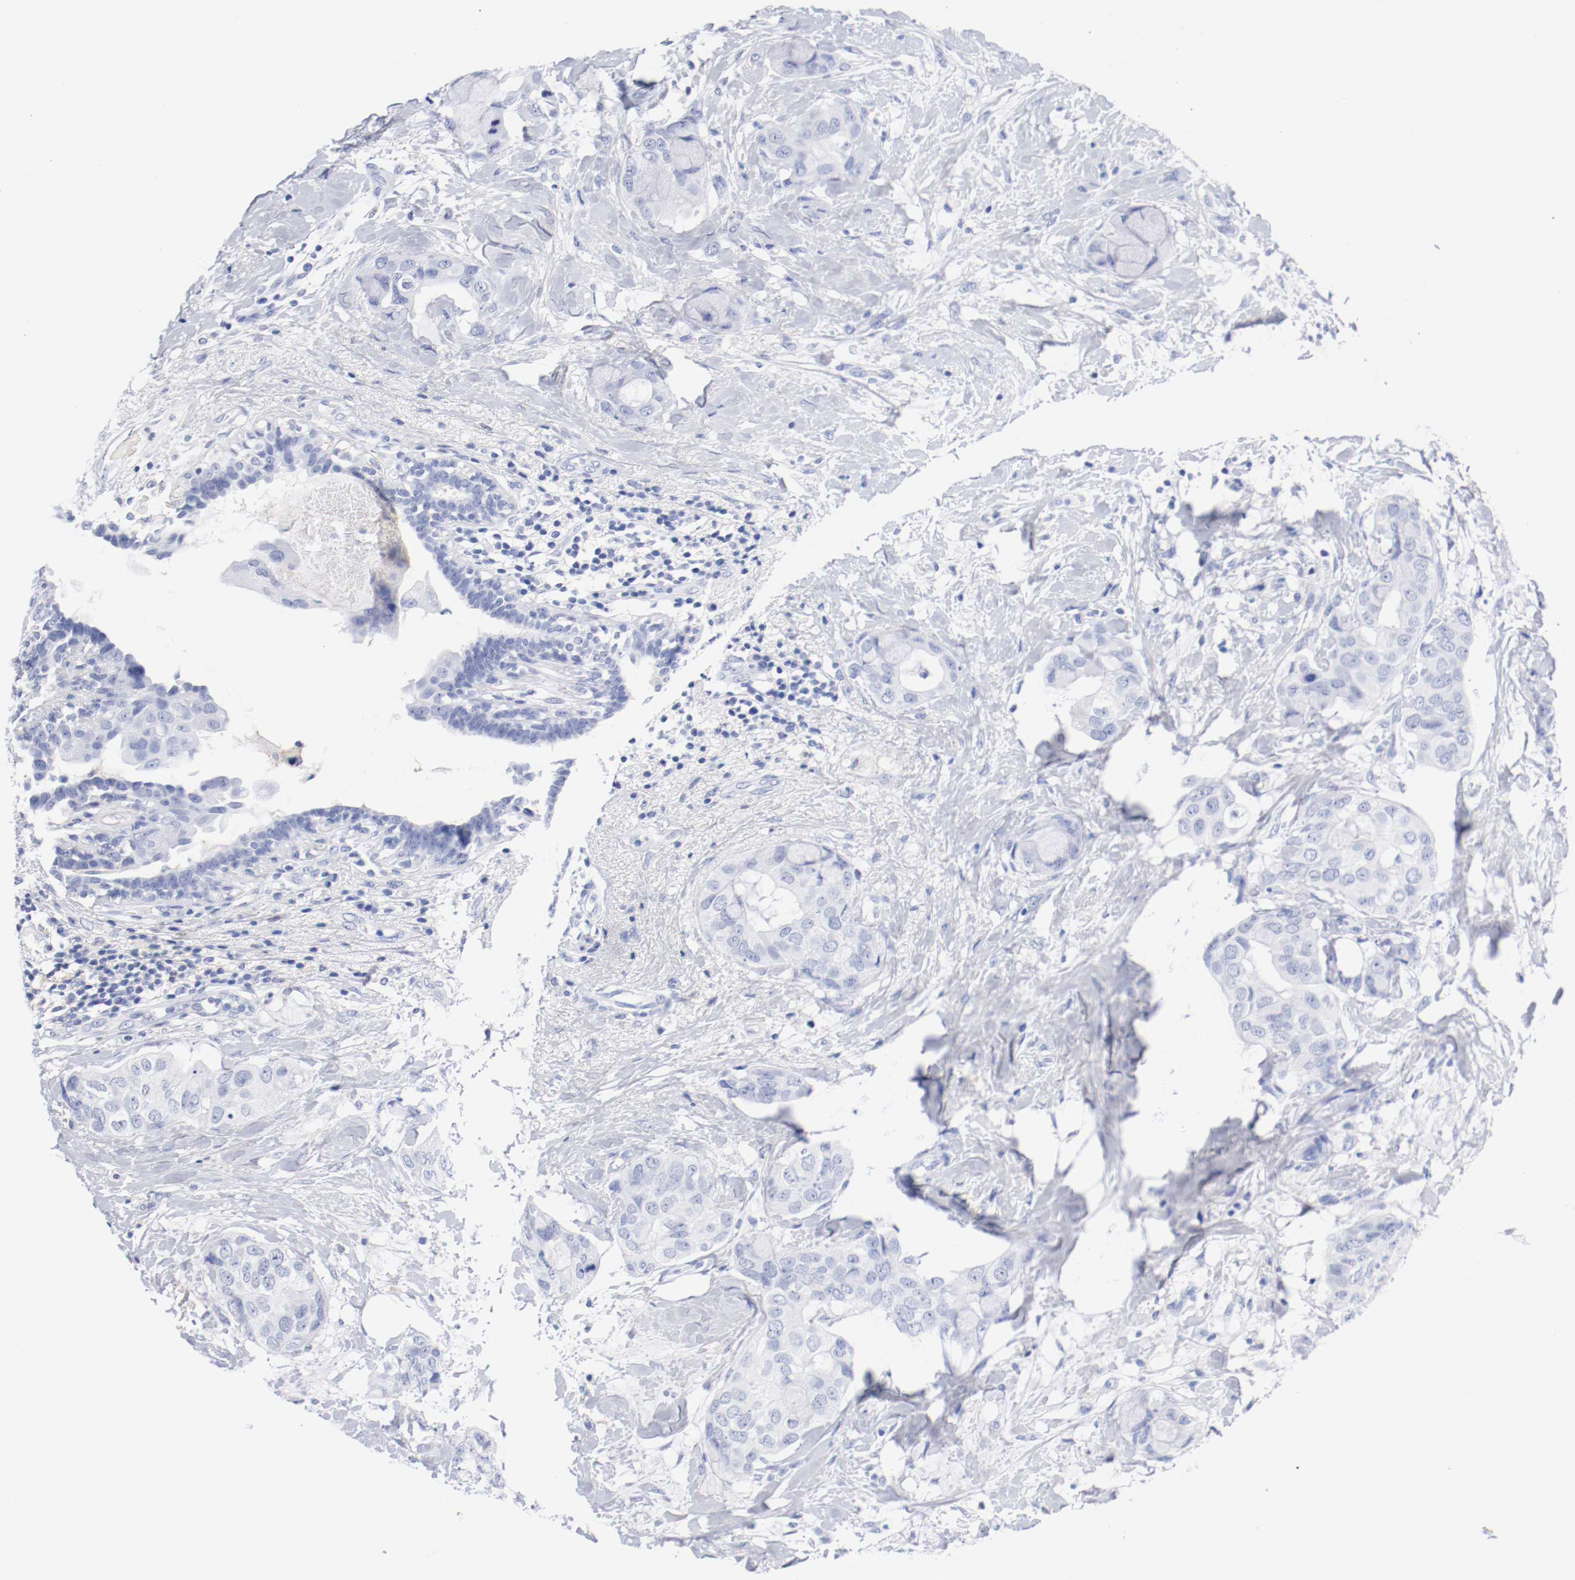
{"staining": {"intensity": "negative", "quantity": "none", "location": "none"}, "tissue": "breast cancer", "cell_type": "Tumor cells", "image_type": "cancer", "snomed": [{"axis": "morphology", "description": "Duct carcinoma"}, {"axis": "topography", "description": "Breast"}], "caption": "IHC of breast cancer displays no positivity in tumor cells. (IHC, brightfield microscopy, high magnification).", "gene": "ITGAX", "patient": {"sex": "female", "age": 40}}